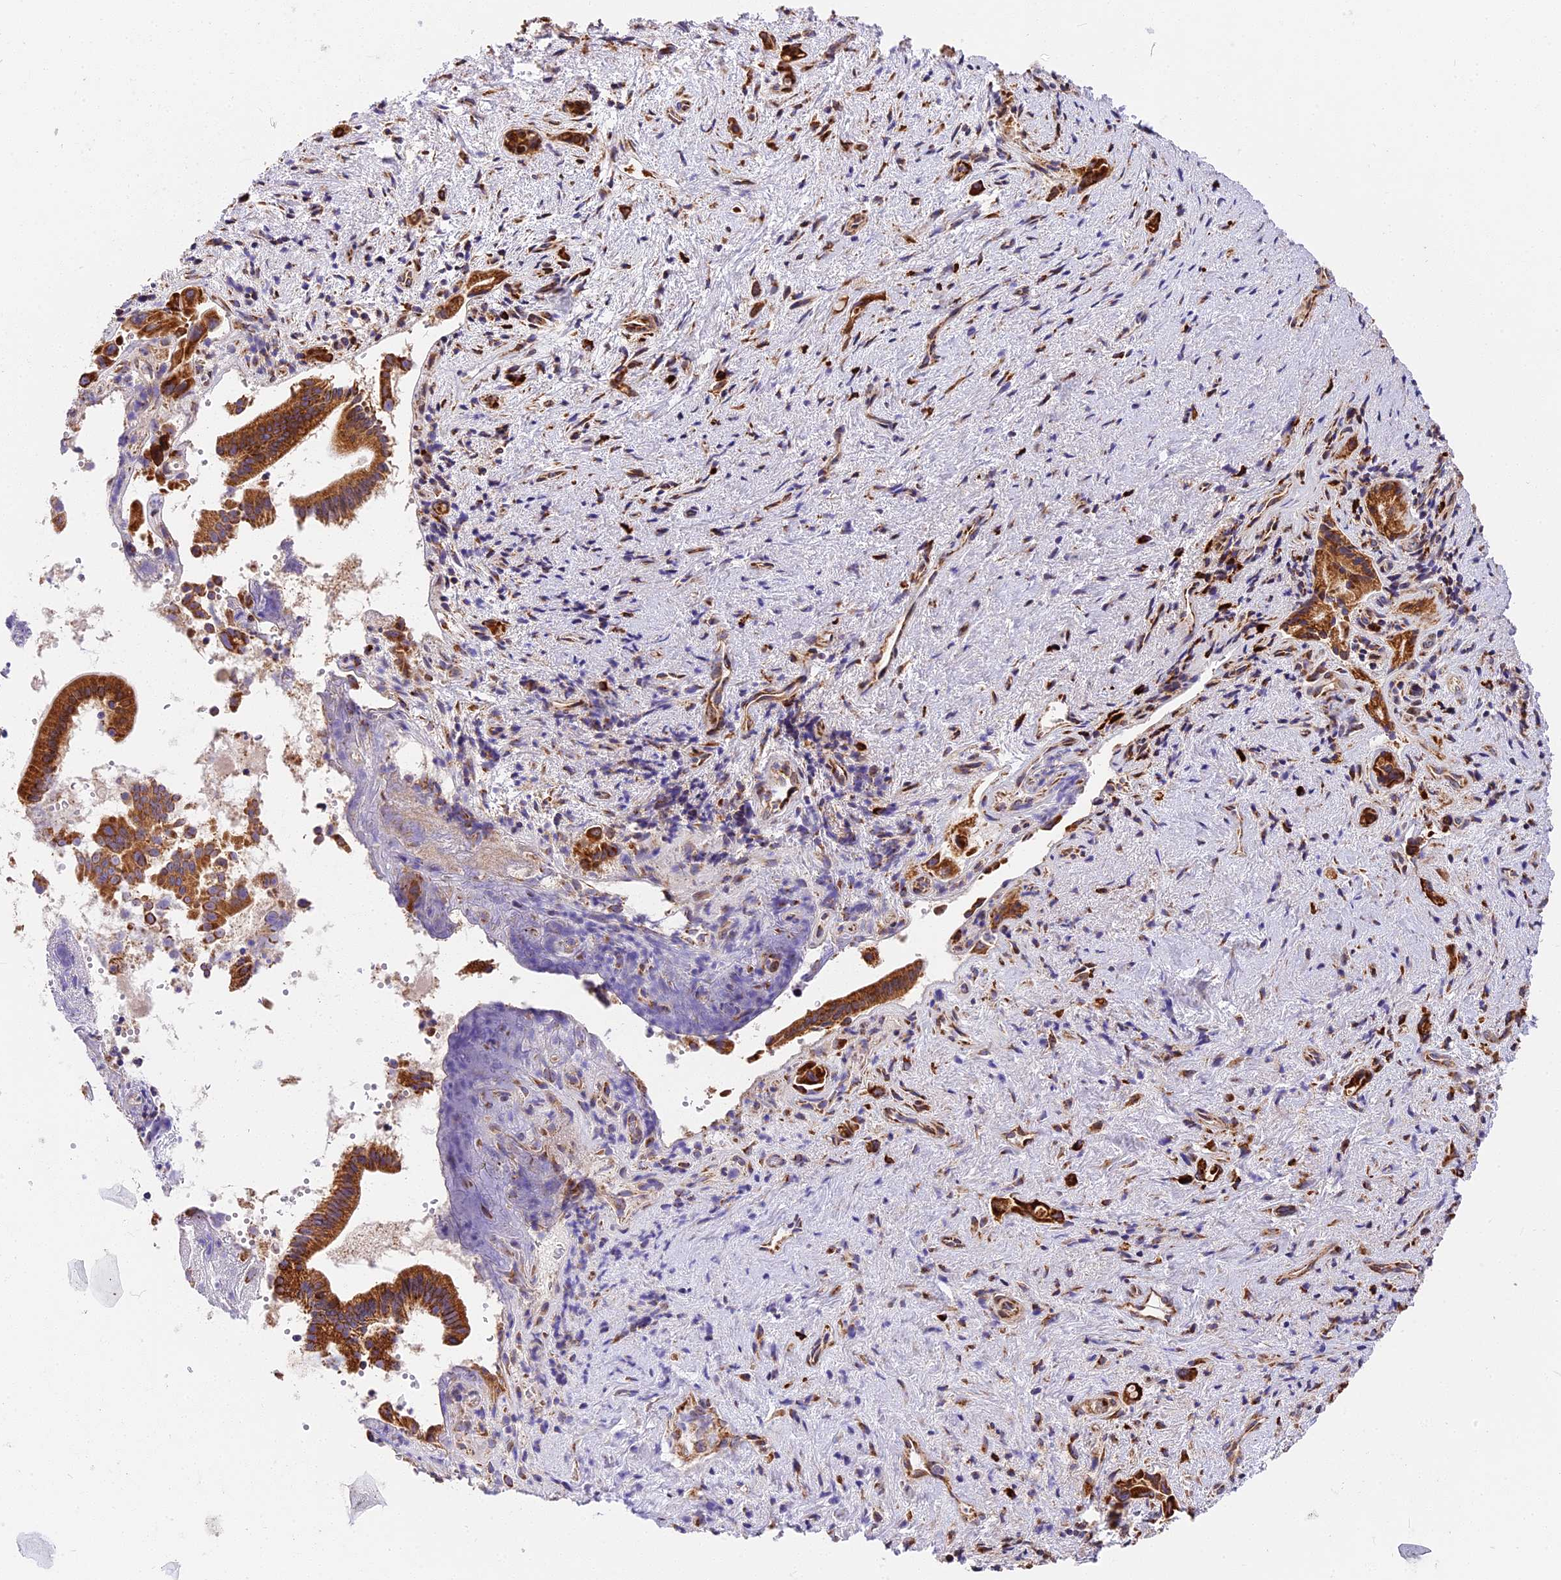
{"staining": {"intensity": "strong", "quantity": ">75%", "location": "cytoplasmic/membranous"}, "tissue": "pancreatic cancer", "cell_type": "Tumor cells", "image_type": "cancer", "snomed": [{"axis": "morphology", "description": "Adenocarcinoma, NOS"}, {"axis": "topography", "description": "Pancreas"}], "caption": "High-power microscopy captured an immunohistochemistry (IHC) image of adenocarcinoma (pancreatic), revealing strong cytoplasmic/membranous positivity in approximately >75% of tumor cells.", "gene": "MRAS", "patient": {"sex": "female", "age": 77}}